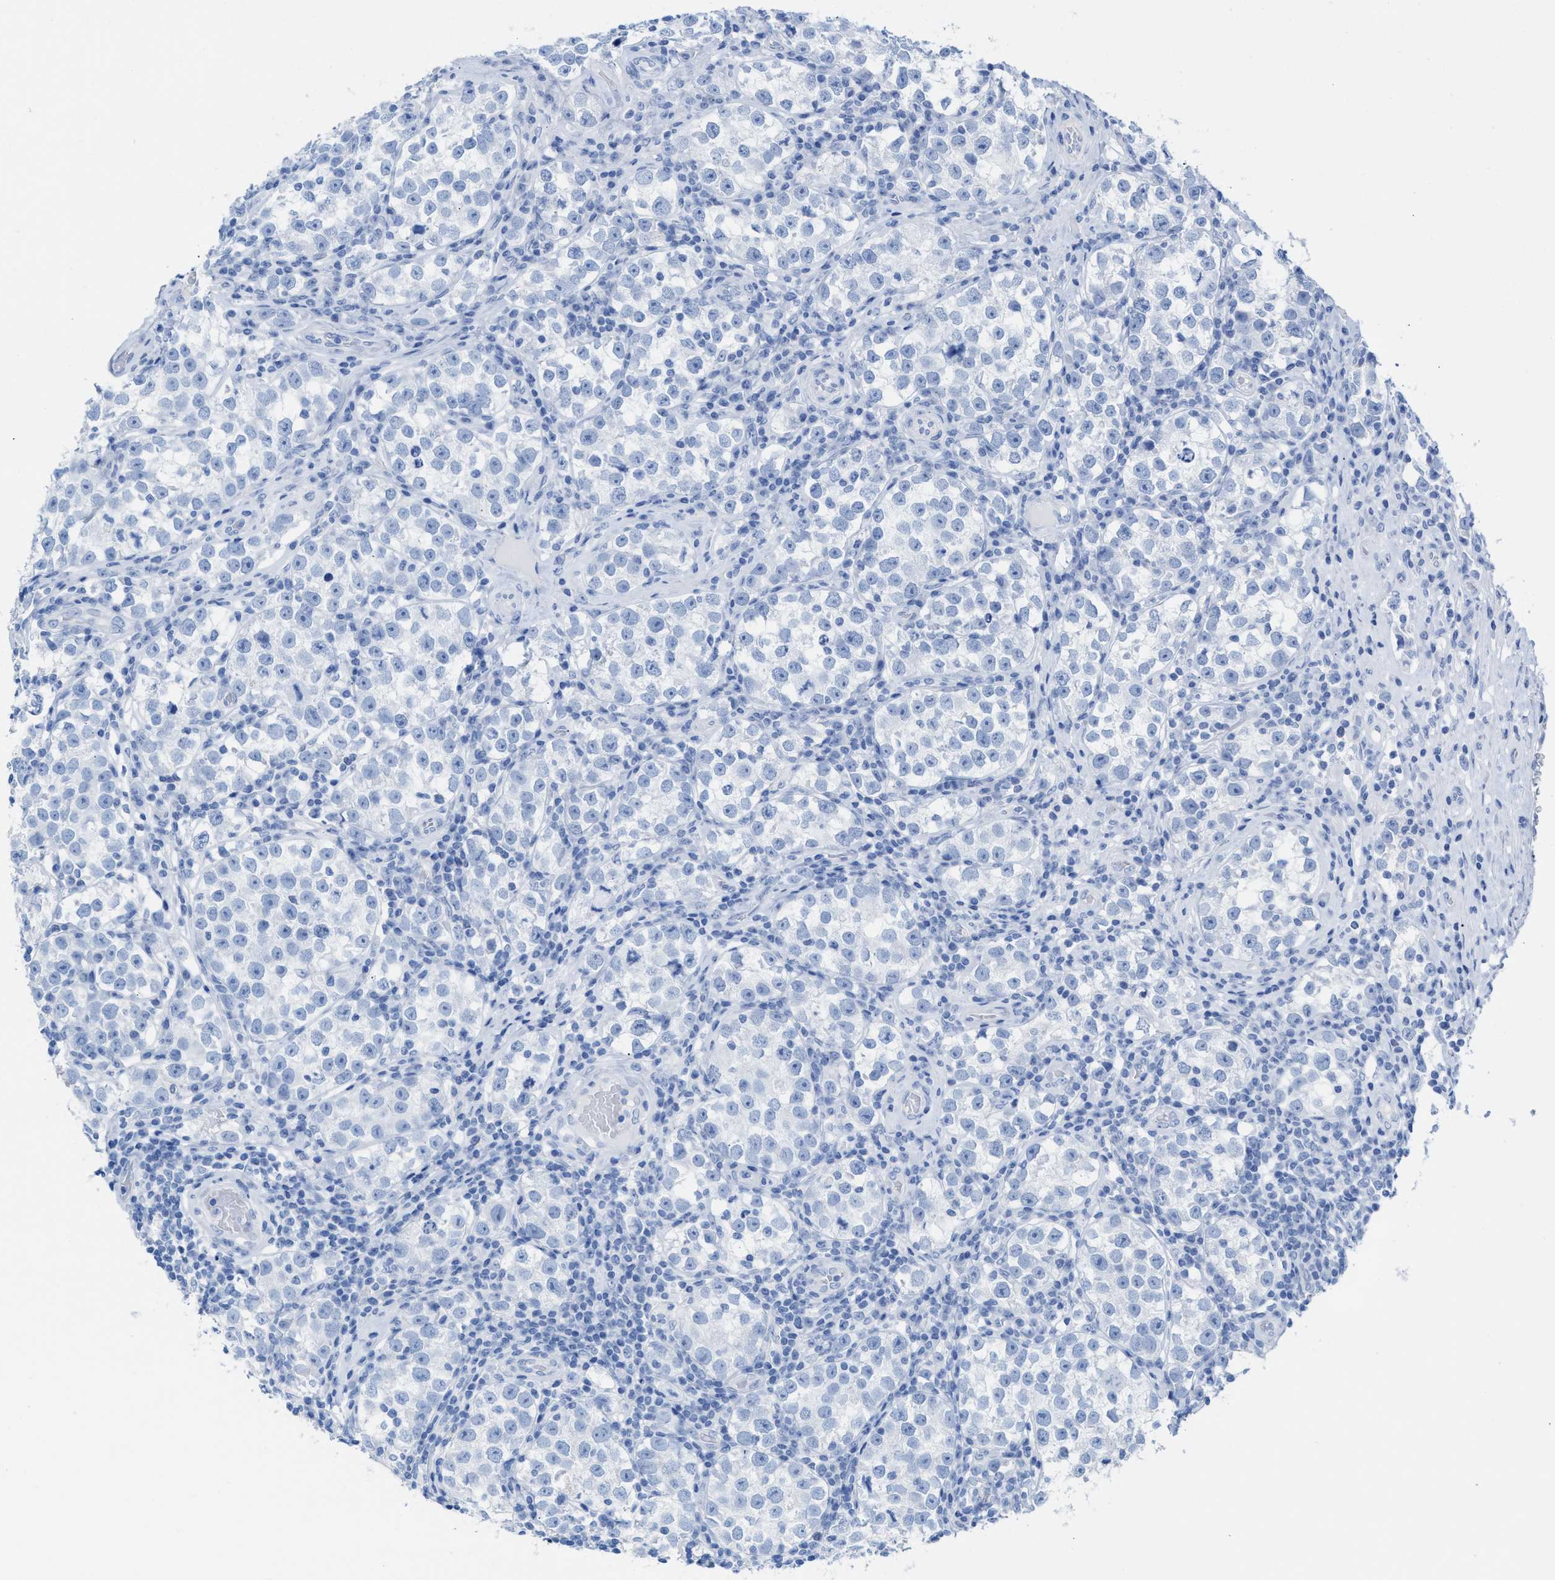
{"staining": {"intensity": "negative", "quantity": "none", "location": "none"}, "tissue": "testis cancer", "cell_type": "Tumor cells", "image_type": "cancer", "snomed": [{"axis": "morphology", "description": "Normal tissue, NOS"}, {"axis": "morphology", "description": "Seminoma, NOS"}, {"axis": "topography", "description": "Testis"}], "caption": "This photomicrograph is of testis seminoma stained with immunohistochemistry to label a protein in brown with the nuclei are counter-stained blue. There is no staining in tumor cells.", "gene": "CPA1", "patient": {"sex": "male", "age": 43}}